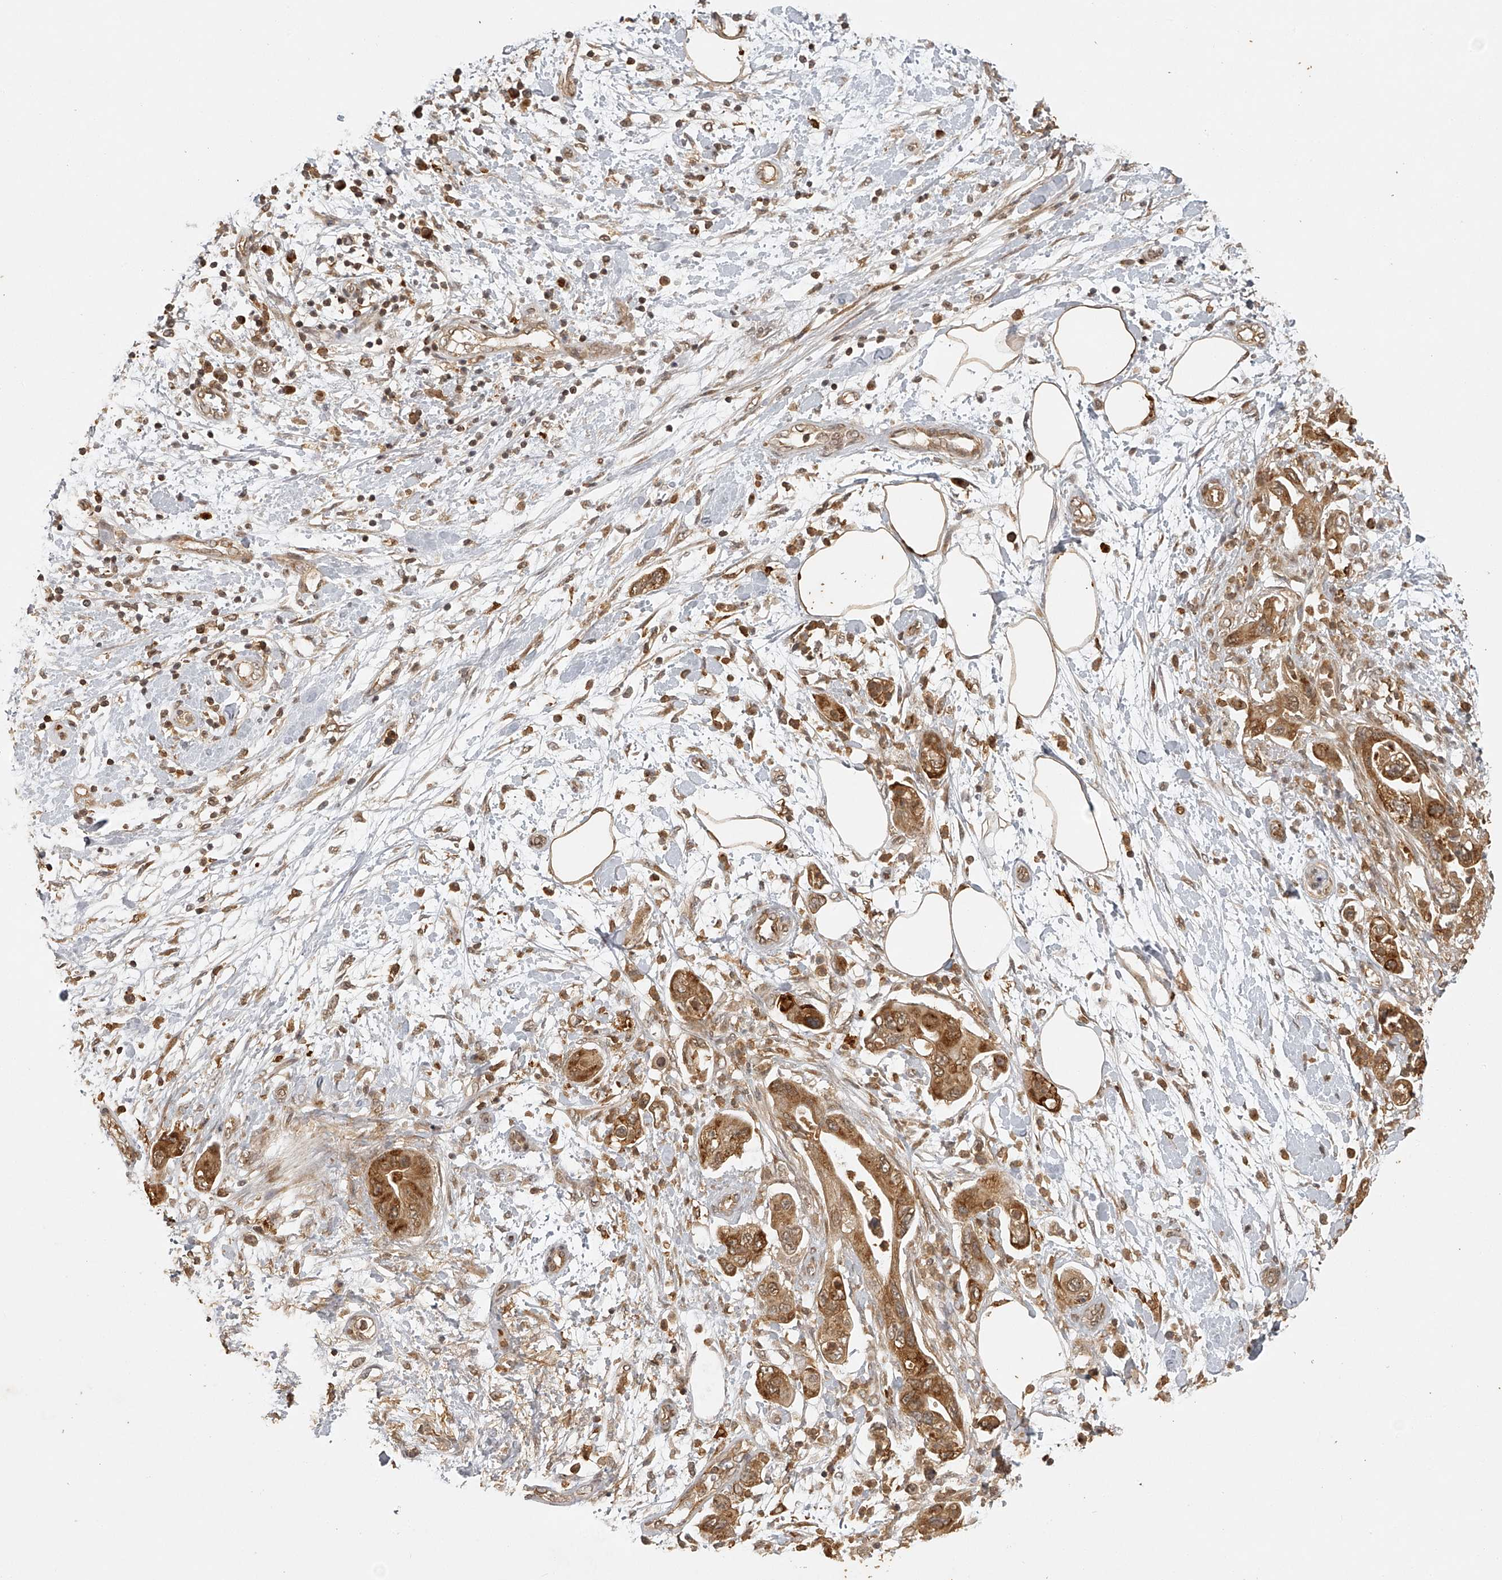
{"staining": {"intensity": "moderate", "quantity": ">75%", "location": "cytoplasmic/membranous"}, "tissue": "pancreatic cancer", "cell_type": "Tumor cells", "image_type": "cancer", "snomed": [{"axis": "morphology", "description": "Adenocarcinoma, NOS"}, {"axis": "topography", "description": "Pancreas"}], "caption": "Immunohistochemistry (IHC) (DAB) staining of human pancreatic adenocarcinoma exhibits moderate cytoplasmic/membranous protein positivity in about >75% of tumor cells. (brown staining indicates protein expression, while blue staining denotes nuclei).", "gene": "BCL2L11", "patient": {"sex": "female", "age": 73}}